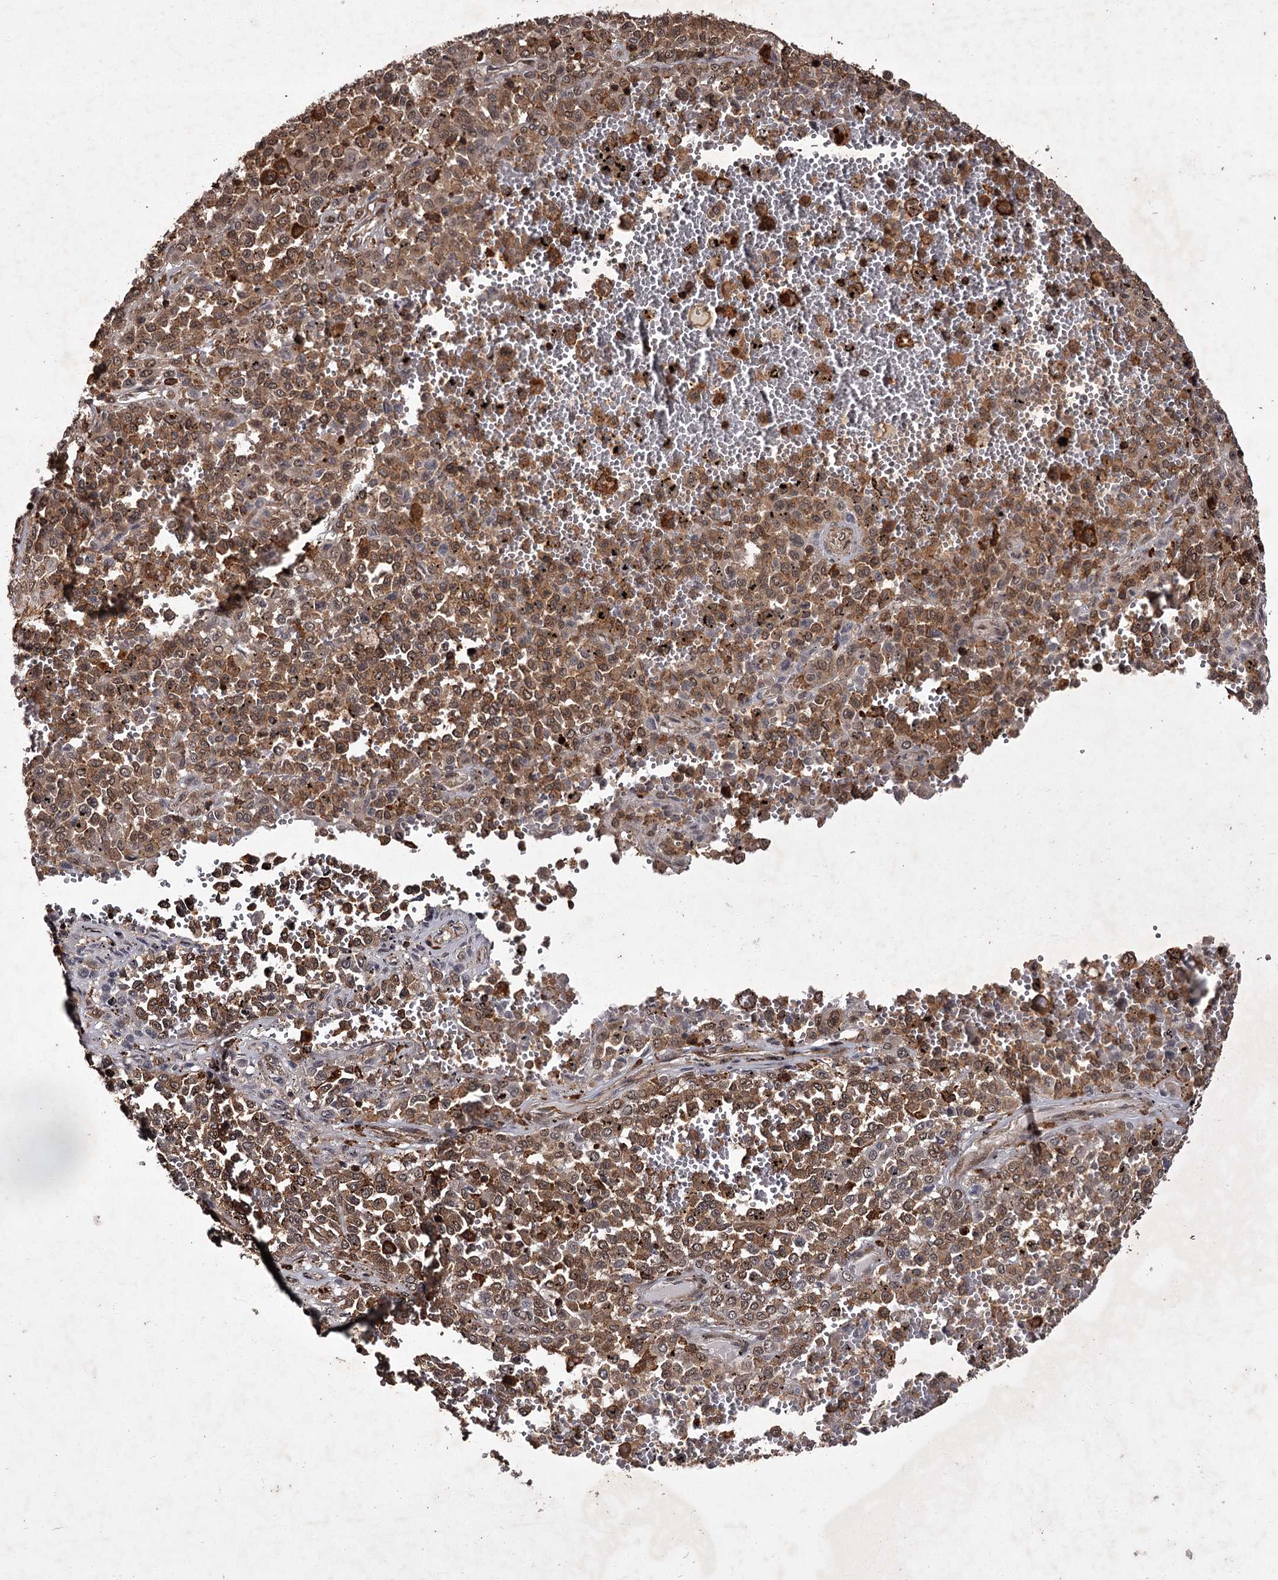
{"staining": {"intensity": "moderate", "quantity": ">75%", "location": "cytoplasmic/membranous,nuclear"}, "tissue": "melanoma", "cell_type": "Tumor cells", "image_type": "cancer", "snomed": [{"axis": "morphology", "description": "Malignant melanoma, Metastatic site"}, {"axis": "topography", "description": "Pancreas"}], "caption": "Immunohistochemical staining of melanoma demonstrates medium levels of moderate cytoplasmic/membranous and nuclear staining in about >75% of tumor cells.", "gene": "TBC1D23", "patient": {"sex": "female", "age": 30}}